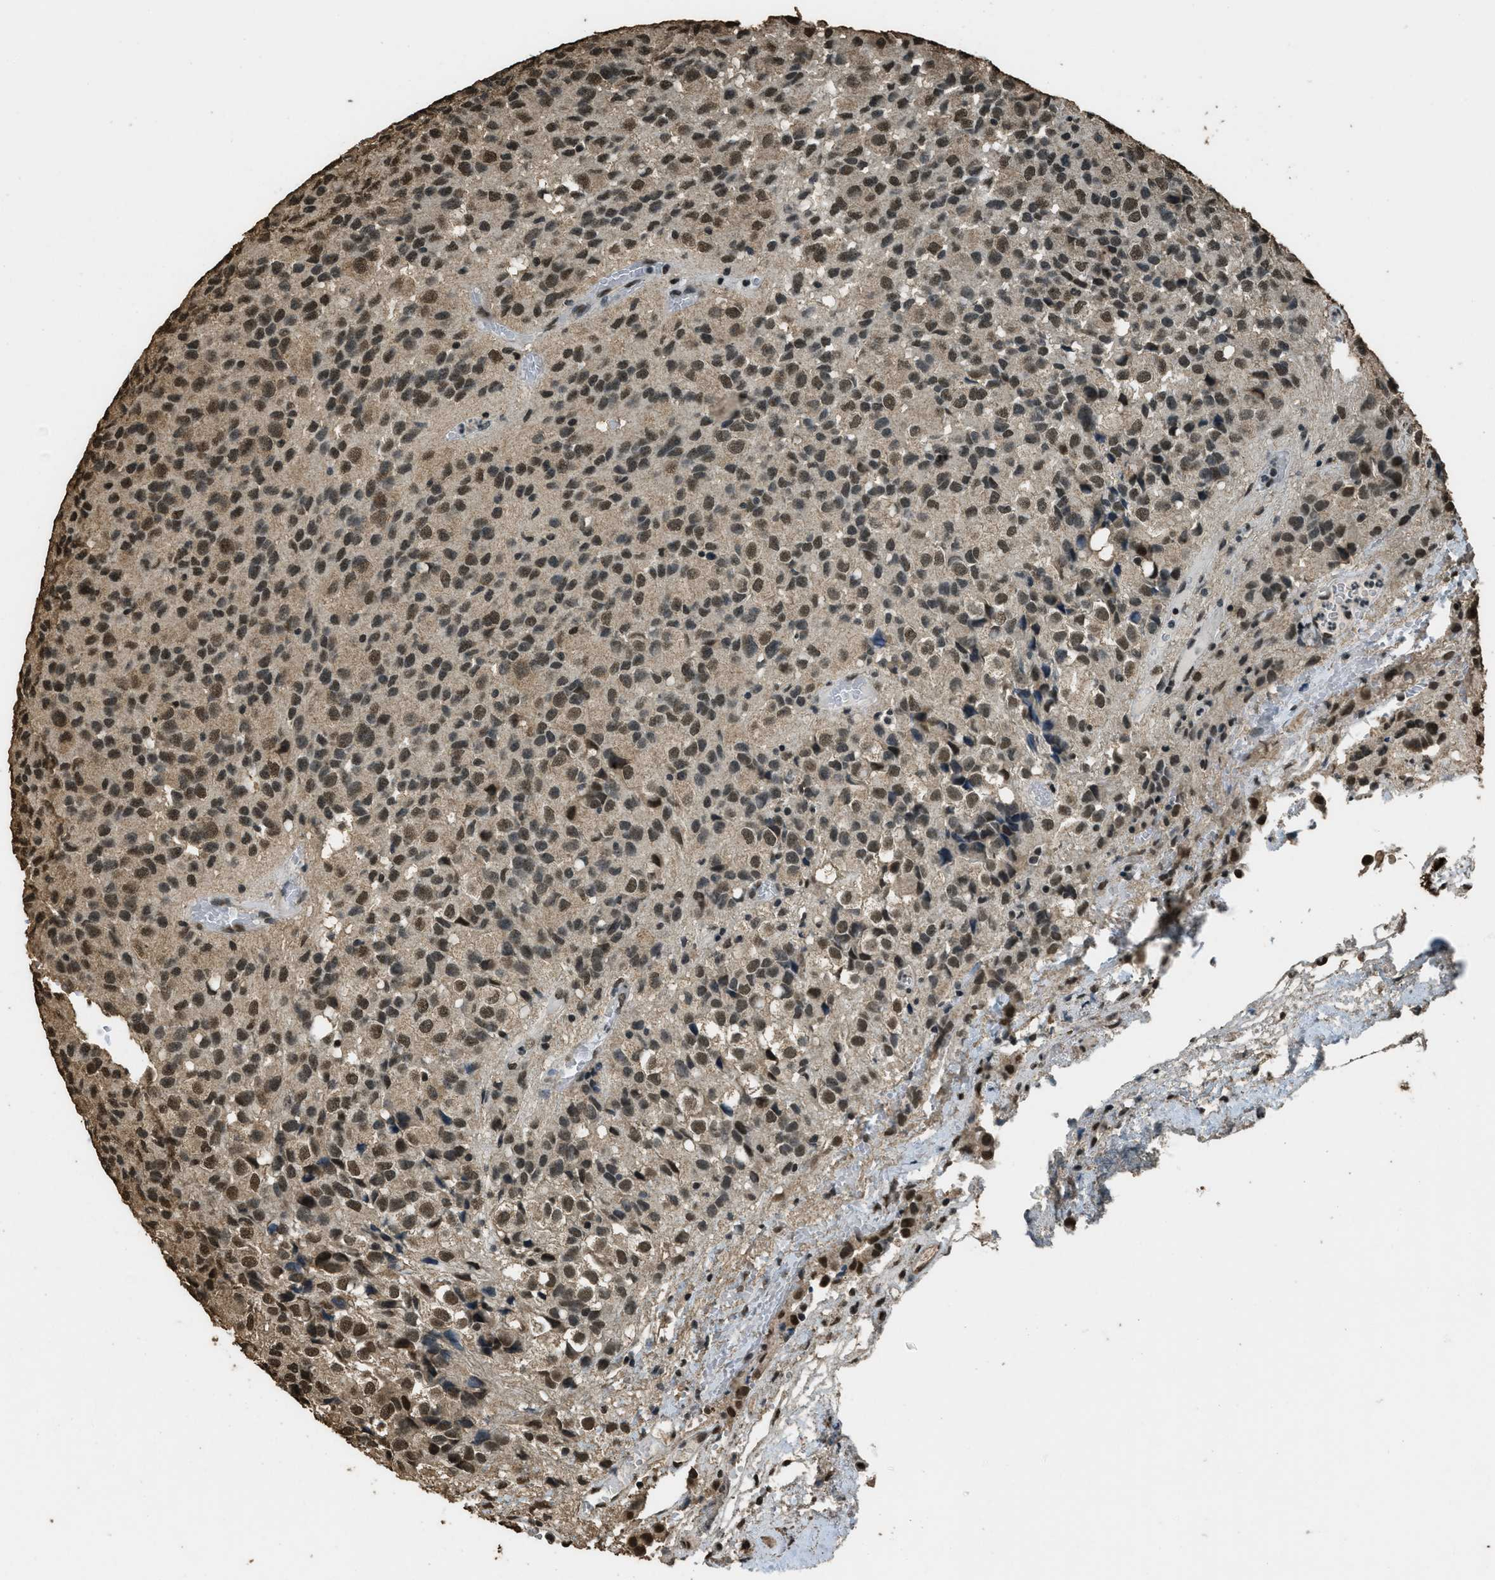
{"staining": {"intensity": "moderate", "quantity": ">75%", "location": "nuclear"}, "tissue": "glioma", "cell_type": "Tumor cells", "image_type": "cancer", "snomed": [{"axis": "morphology", "description": "Glioma, malignant, High grade"}, {"axis": "topography", "description": "Brain"}], "caption": "Protein analysis of malignant glioma (high-grade) tissue shows moderate nuclear expression in approximately >75% of tumor cells.", "gene": "MYB", "patient": {"sex": "male", "age": 32}}